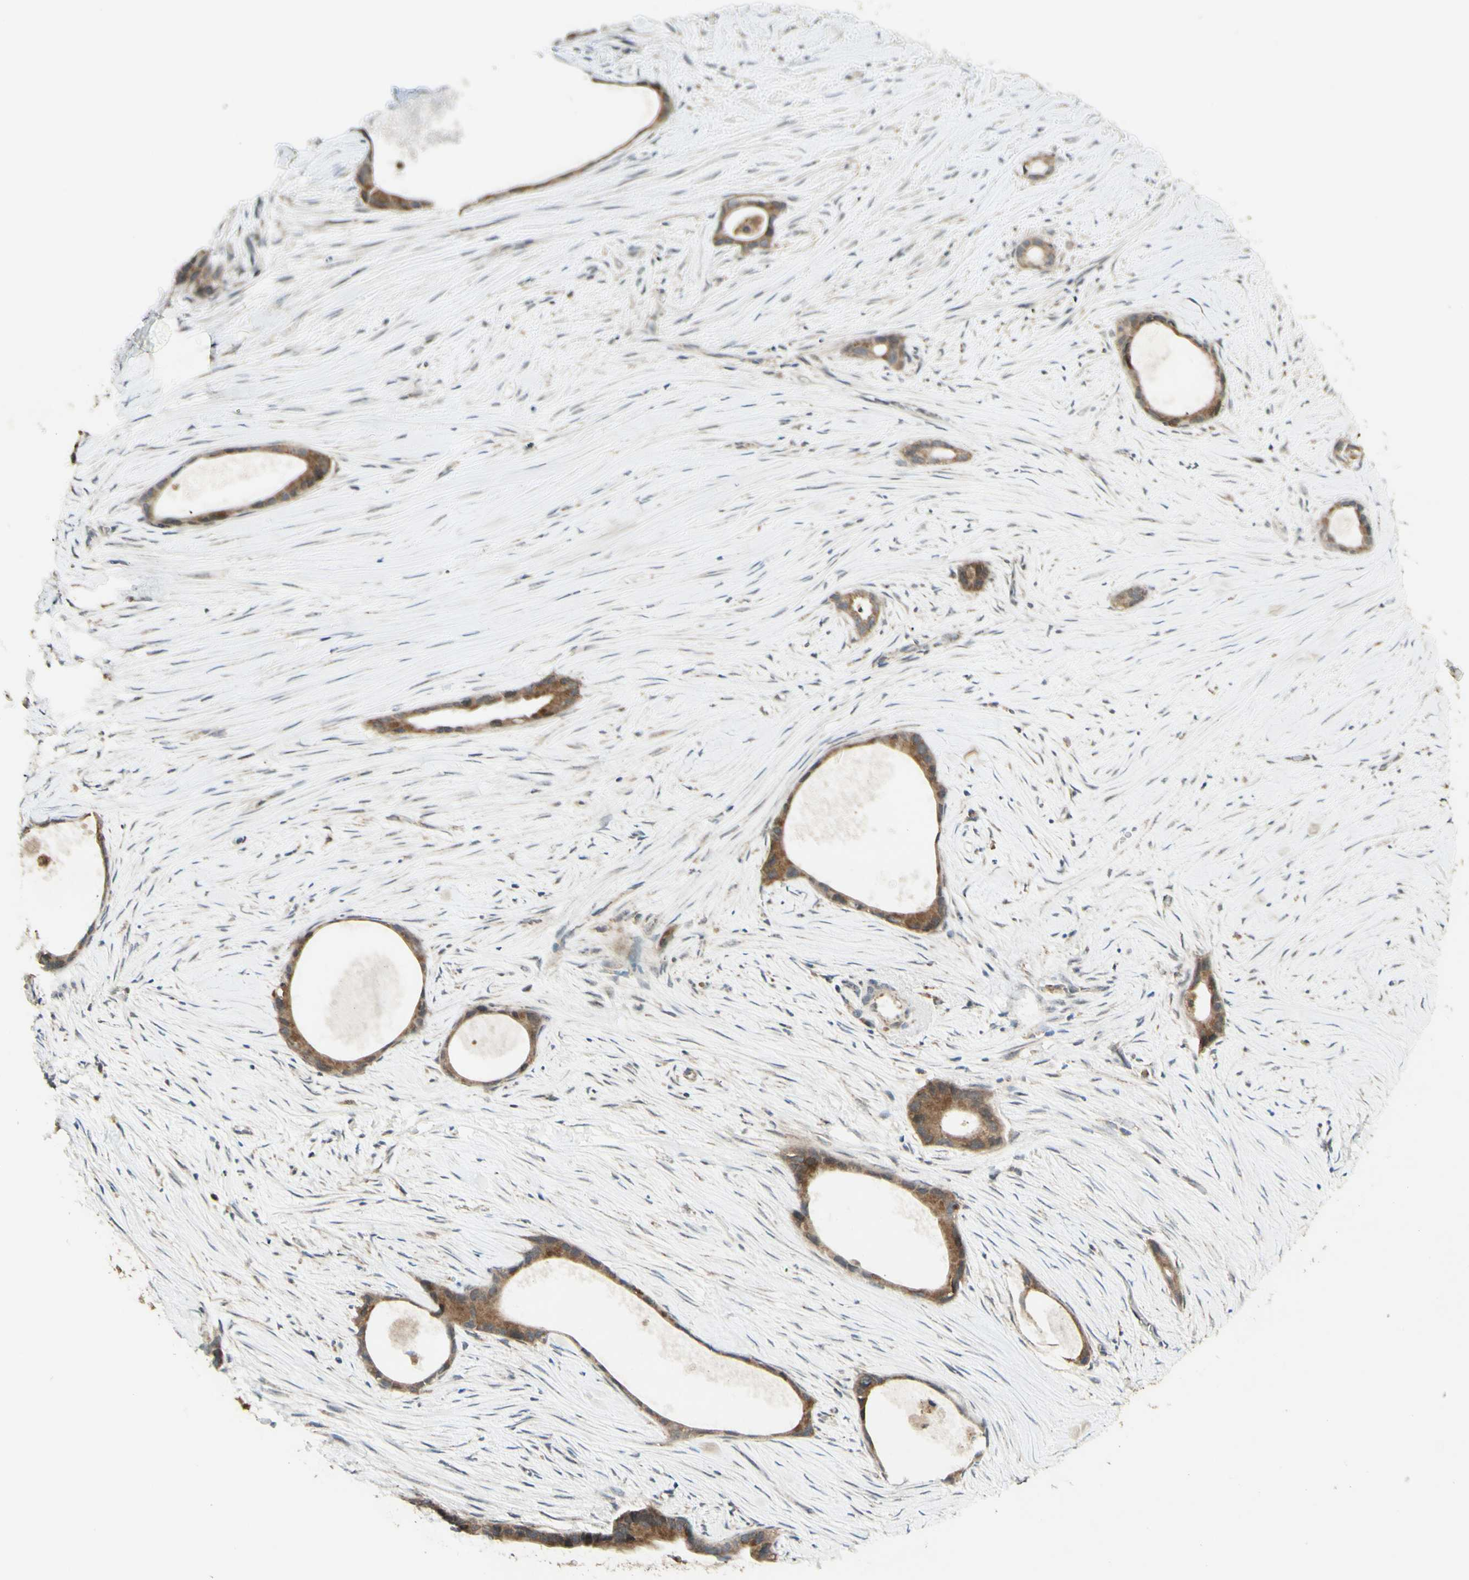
{"staining": {"intensity": "moderate", "quantity": ">75%", "location": "cytoplasmic/membranous"}, "tissue": "liver cancer", "cell_type": "Tumor cells", "image_type": "cancer", "snomed": [{"axis": "morphology", "description": "Cholangiocarcinoma"}, {"axis": "topography", "description": "Liver"}], "caption": "This histopathology image shows IHC staining of liver cancer (cholangiocarcinoma), with medium moderate cytoplasmic/membranous expression in about >75% of tumor cells.", "gene": "DHRS3", "patient": {"sex": "female", "age": 55}}